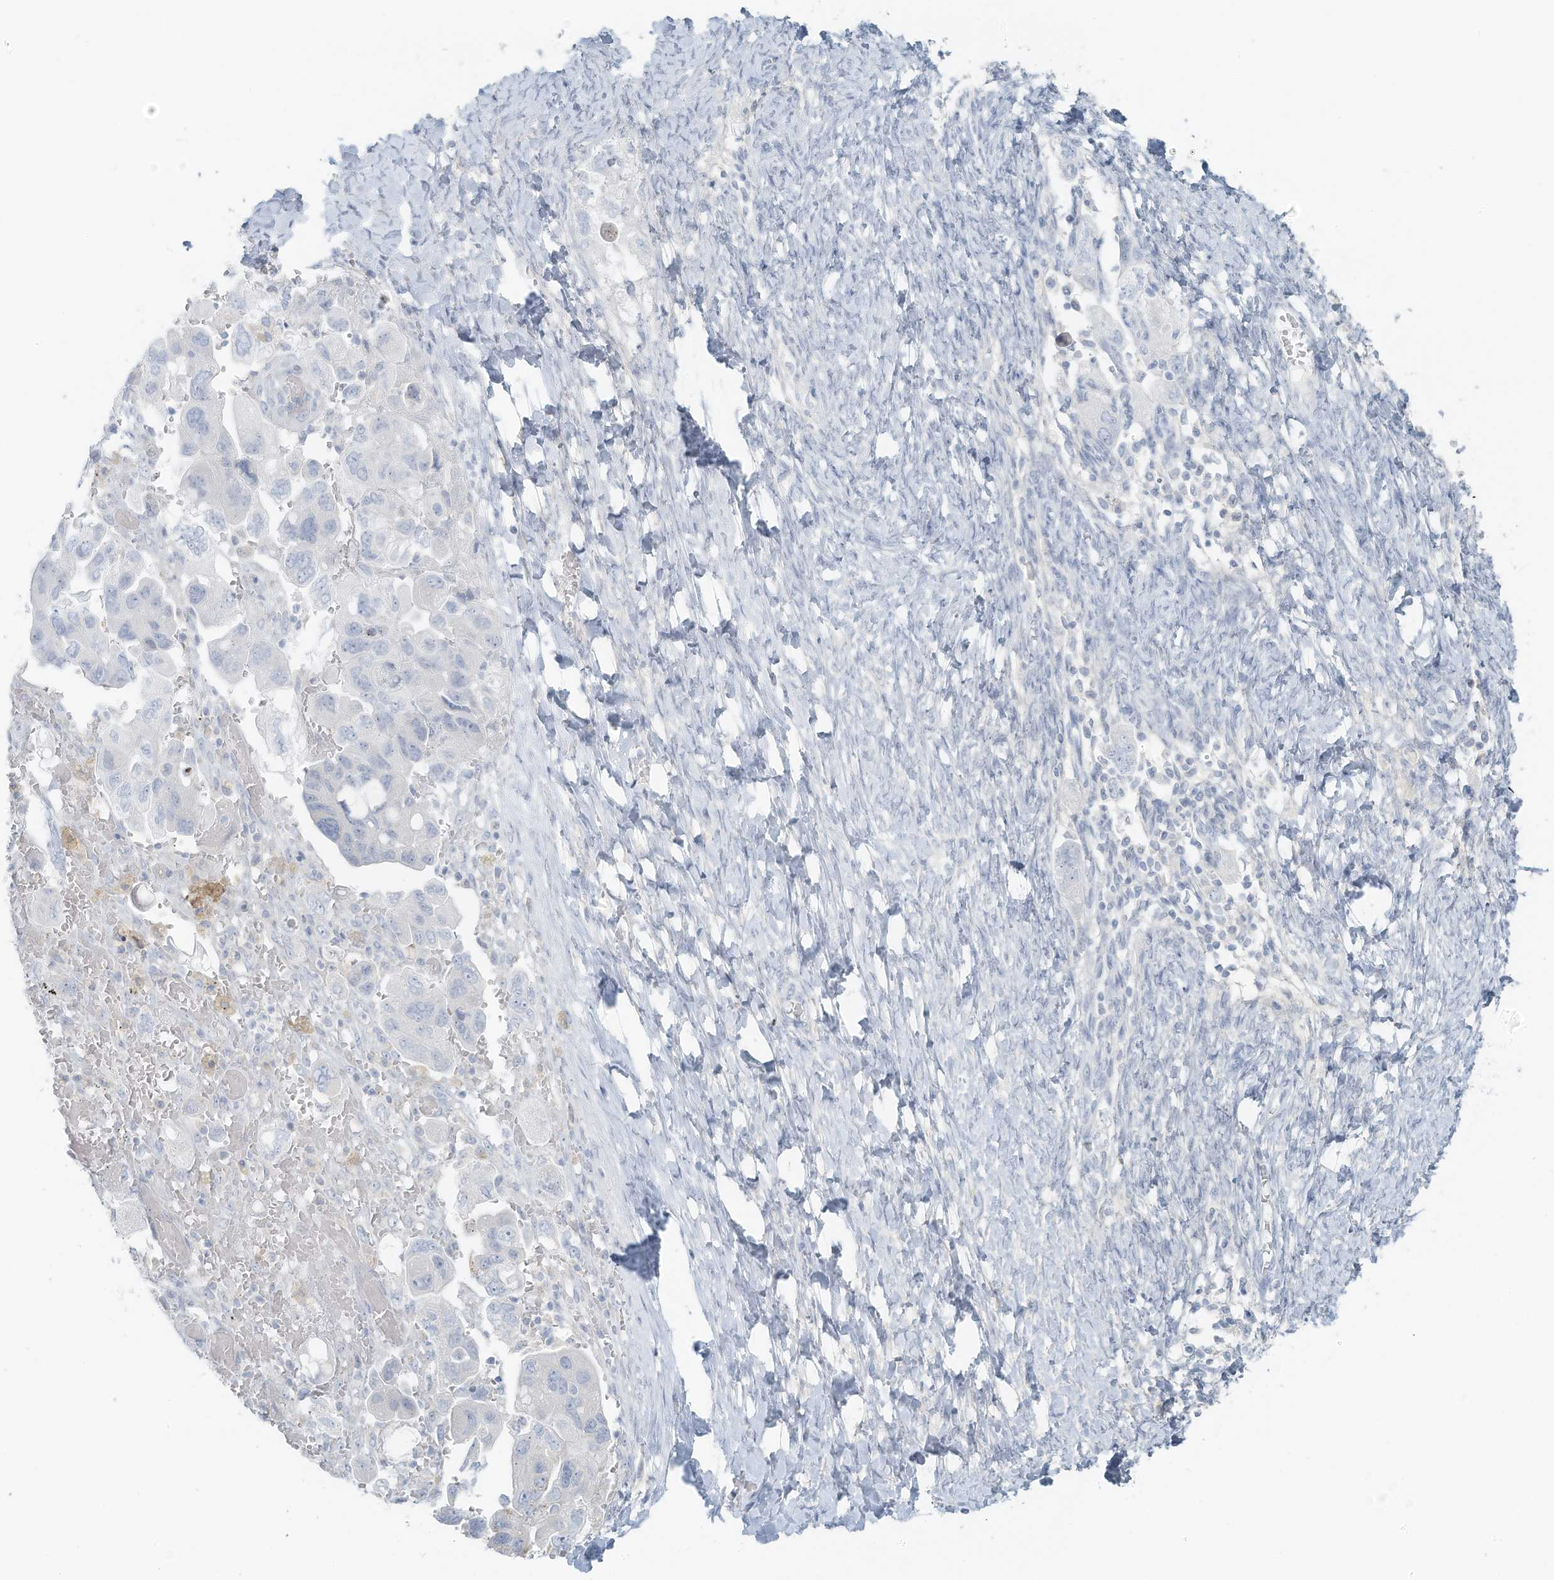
{"staining": {"intensity": "negative", "quantity": "none", "location": "none"}, "tissue": "ovarian cancer", "cell_type": "Tumor cells", "image_type": "cancer", "snomed": [{"axis": "morphology", "description": "Carcinoma, NOS"}, {"axis": "morphology", "description": "Cystadenocarcinoma, serous, NOS"}, {"axis": "topography", "description": "Ovary"}], "caption": "Immunohistochemical staining of ovarian carcinoma demonstrates no significant expression in tumor cells. Nuclei are stained in blue.", "gene": "SLC25A43", "patient": {"sex": "female", "age": 69}}